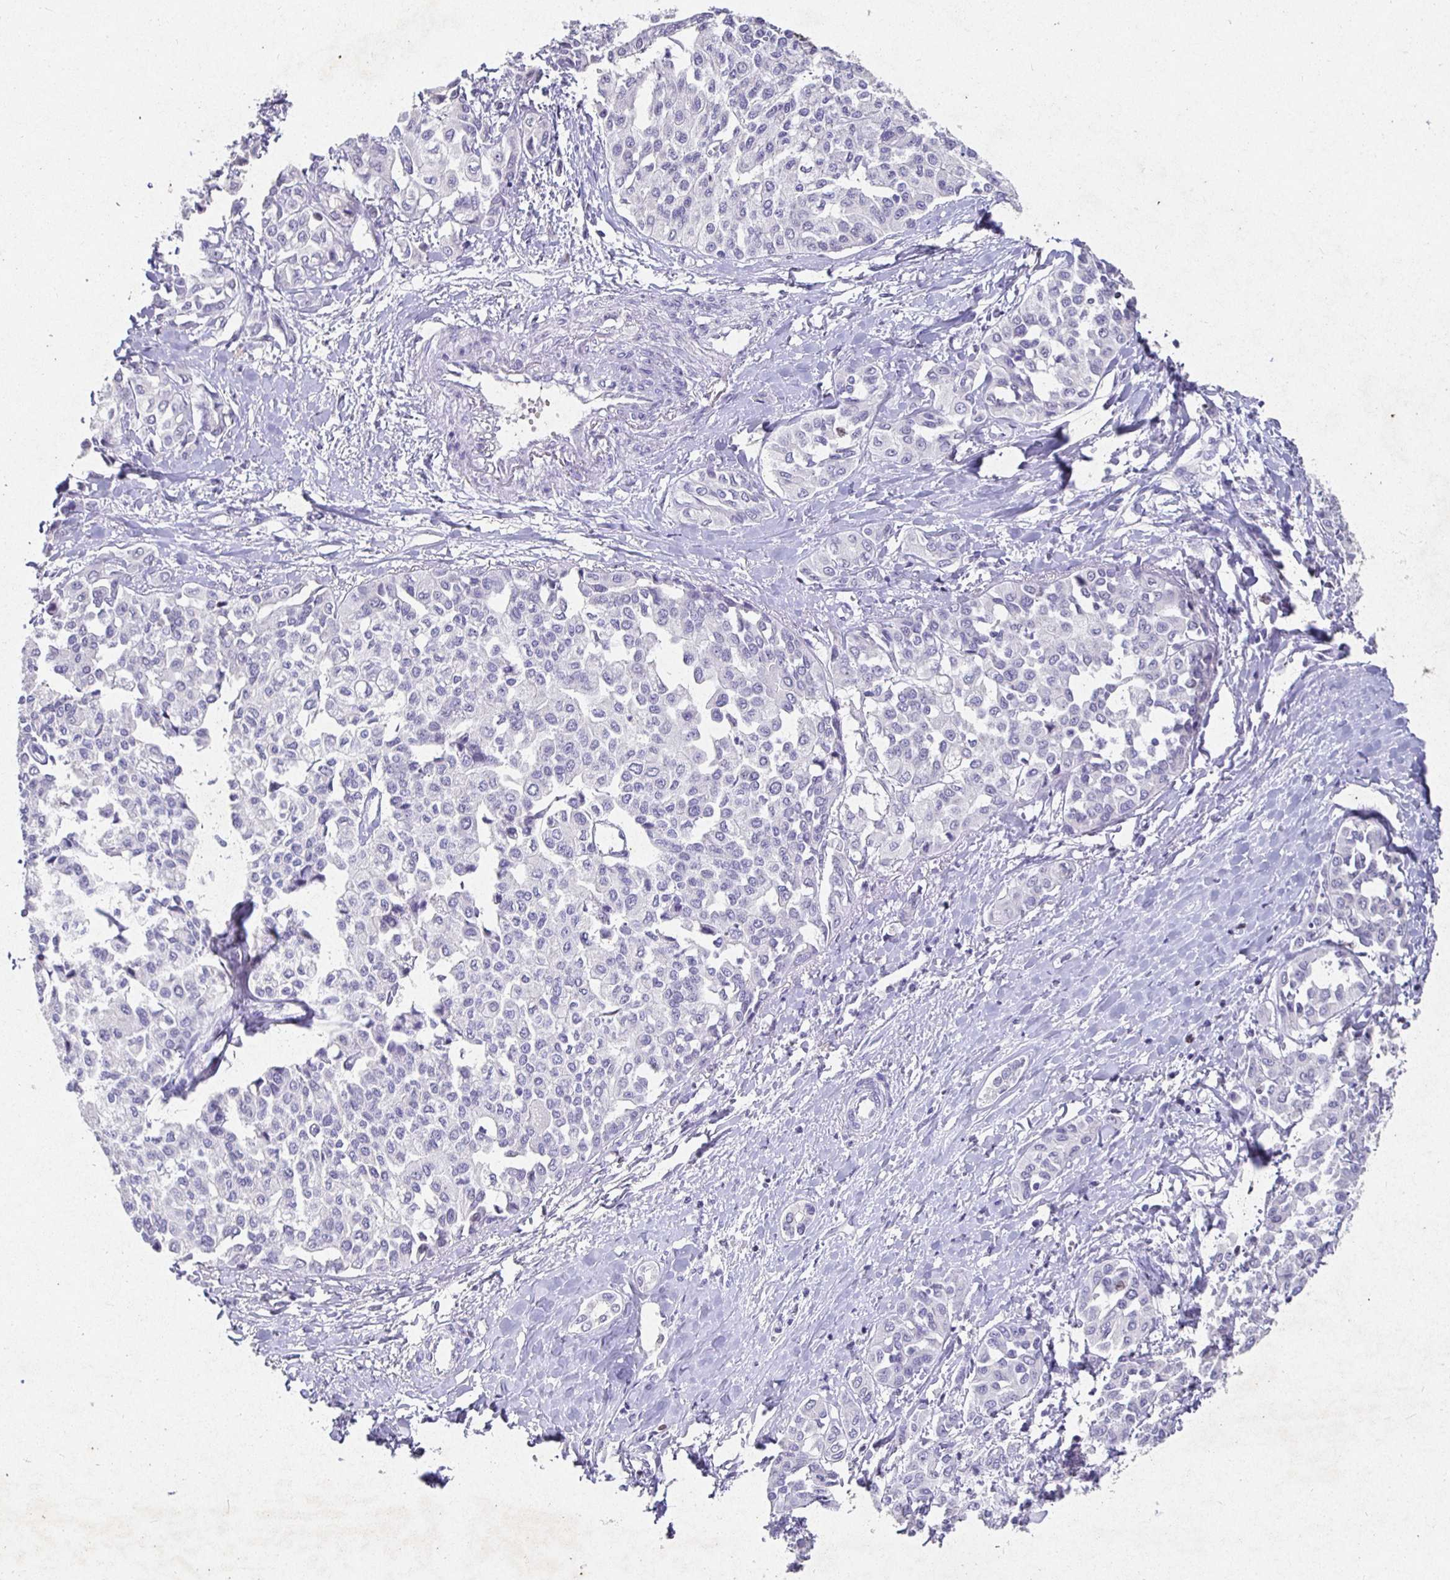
{"staining": {"intensity": "negative", "quantity": "none", "location": "none"}, "tissue": "liver cancer", "cell_type": "Tumor cells", "image_type": "cancer", "snomed": [{"axis": "morphology", "description": "Cholangiocarcinoma"}, {"axis": "topography", "description": "Liver"}], "caption": "Liver cholangiocarcinoma was stained to show a protein in brown. There is no significant staining in tumor cells.", "gene": "SATB1", "patient": {"sex": "female", "age": 77}}